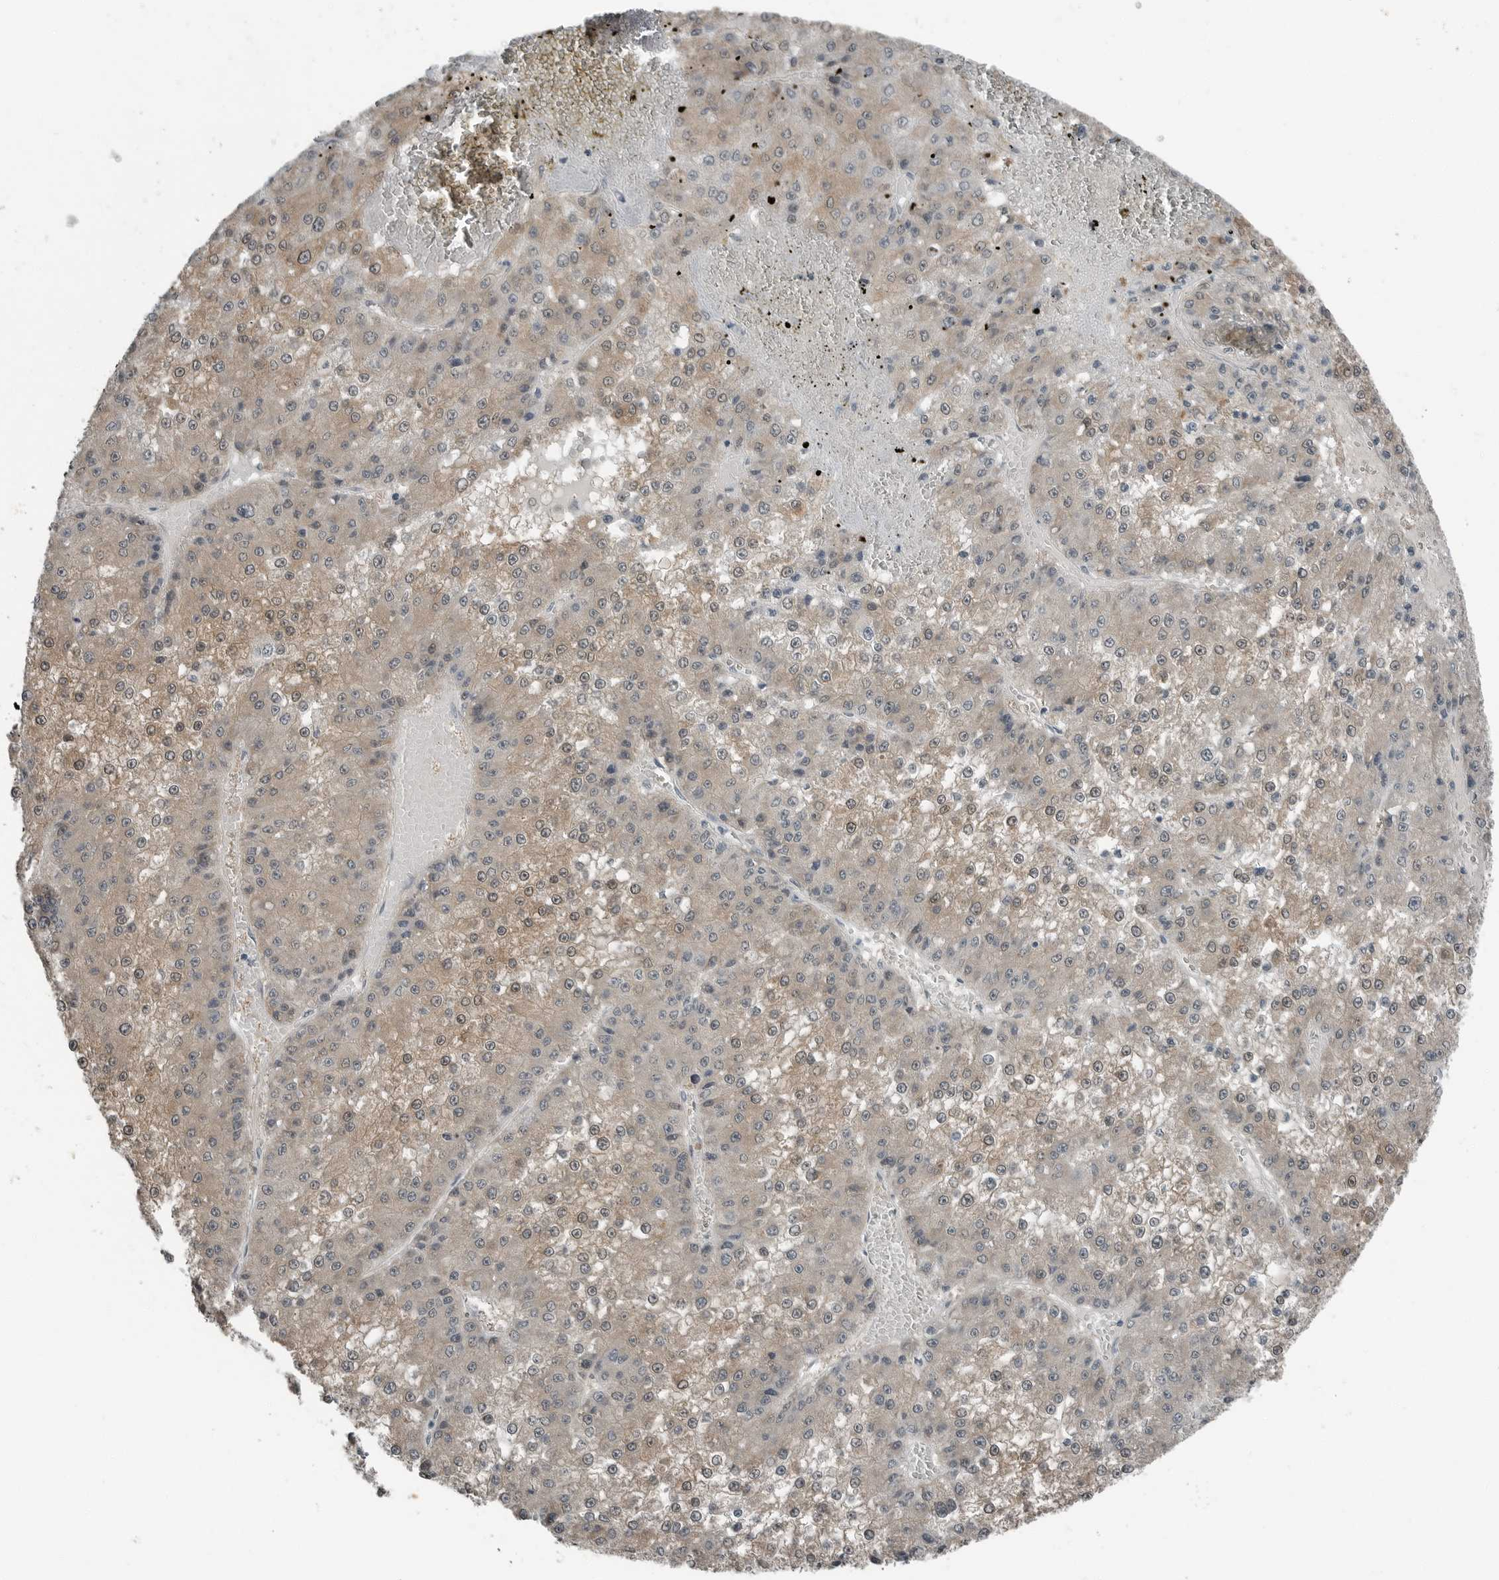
{"staining": {"intensity": "weak", "quantity": ">75%", "location": "cytoplasmic/membranous,nuclear"}, "tissue": "liver cancer", "cell_type": "Tumor cells", "image_type": "cancer", "snomed": [{"axis": "morphology", "description": "Carcinoma, Hepatocellular, NOS"}, {"axis": "topography", "description": "Liver"}], "caption": "Immunohistochemistry histopathology image of neoplastic tissue: hepatocellular carcinoma (liver) stained using IHC displays low levels of weak protein expression localized specifically in the cytoplasmic/membranous and nuclear of tumor cells, appearing as a cytoplasmic/membranous and nuclear brown color.", "gene": "KYAT1", "patient": {"sex": "female", "age": 73}}